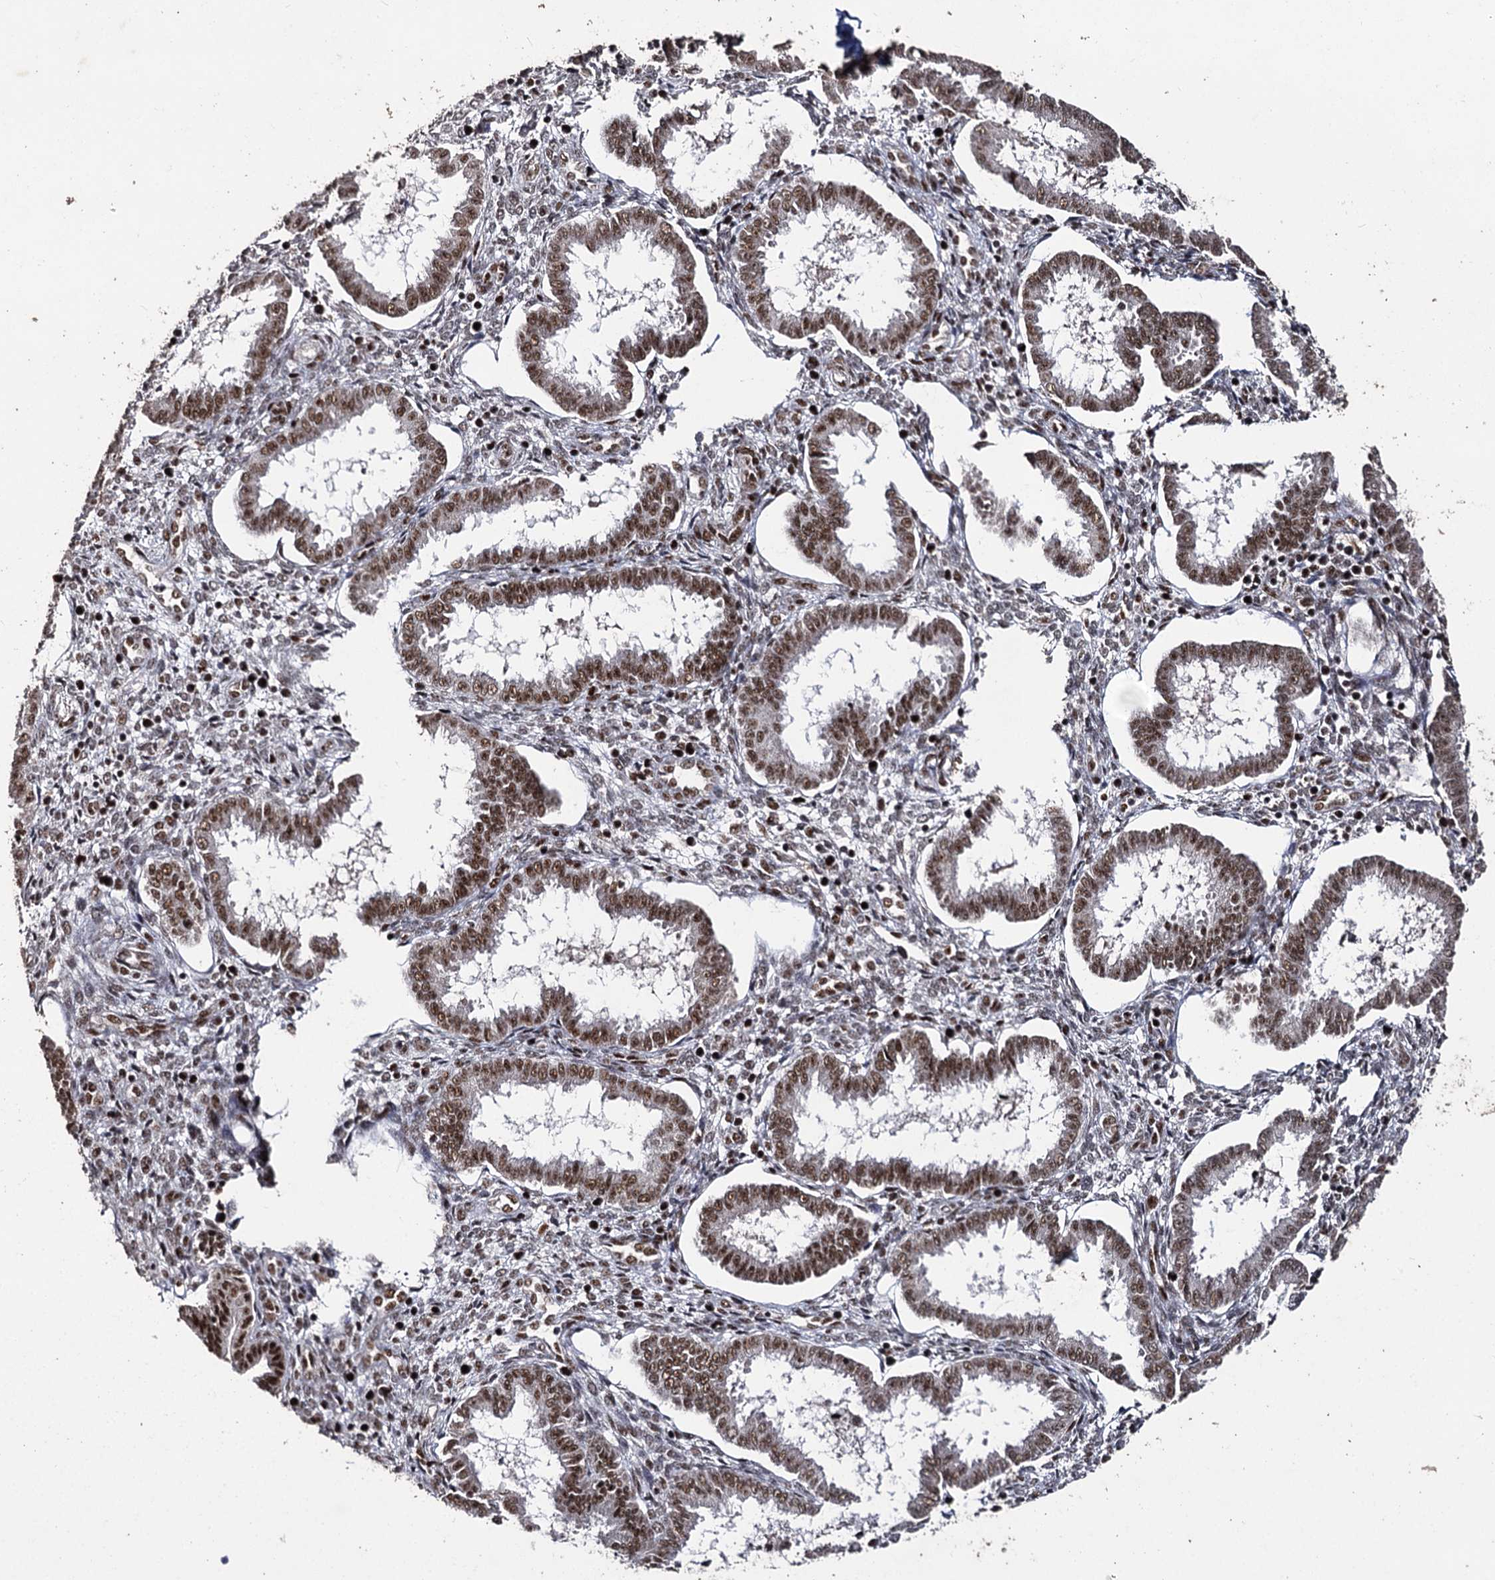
{"staining": {"intensity": "moderate", "quantity": "25%-75%", "location": "nuclear"}, "tissue": "endometrium", "cell_type": "Cells in endometrial stroma", "image_type": "normal", "snomed": [{"axis": "morphology", "description": "Normal tissue, NOS"}, {"axis": "topography", "description": "Endometrium"}], "caption": "Normal endometrium was stained to show a protein in brown. There is medium levels of moderate nuclear staining in about 25%-75% of cells in endometrial stroma.", "gene": "U2SURP", "patient": {"sex": "female", "age": 24}}